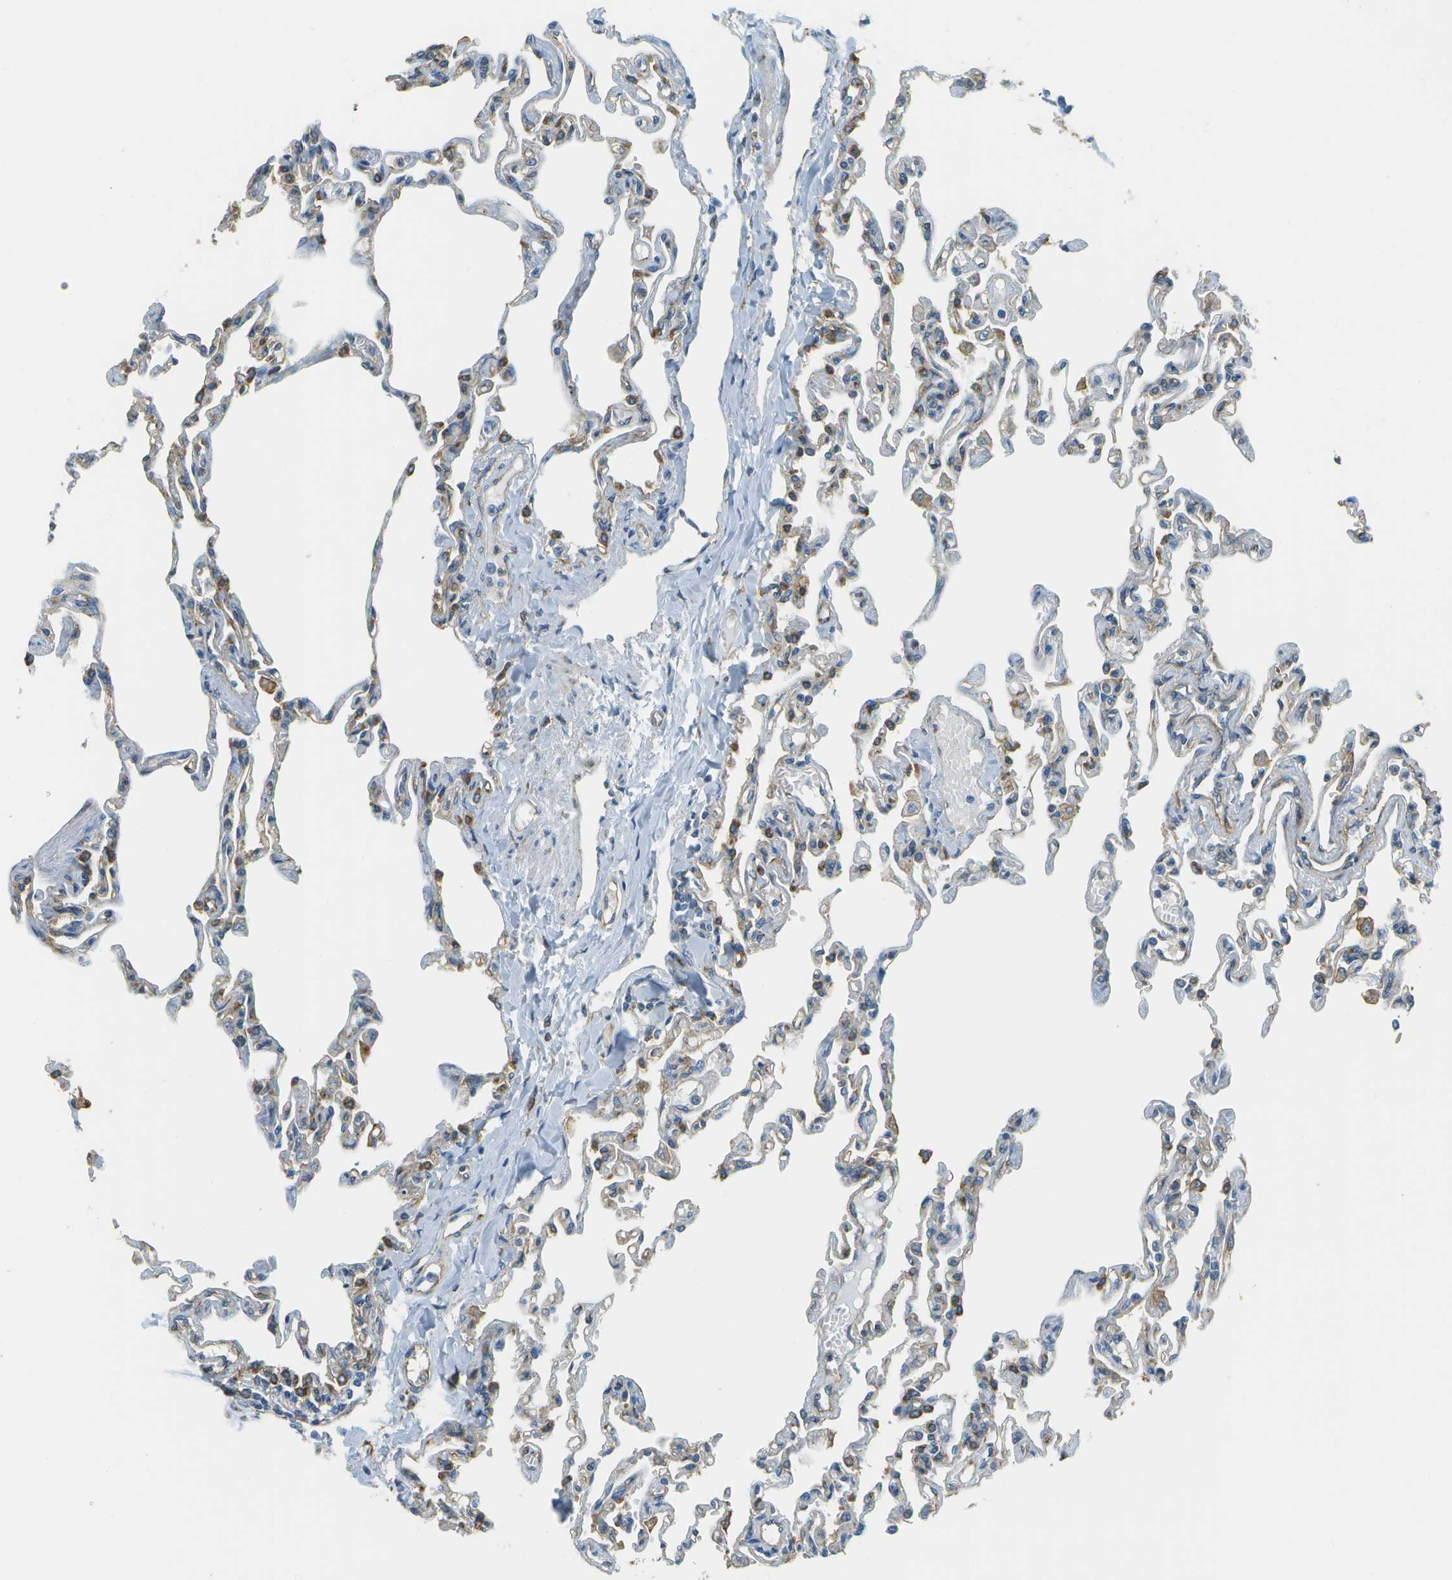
{"staining": {"intensity": "moderate", "quantity": "<25%", "location": "cytoplasmic/membranous"}, "tissue": "lung", "cell_type": "Alveolar cells", "image_type": "normal", "snomed": [{"axis": "morphology", "description": "Normal tissue, NOS"}, {"axis": "topography", "description": "Lung"}], "caption": "Immunohistochemical staining of benign human lung exhibits low levels of moderate cytoplasmic/membranous positivity in approximately <25% of alveolar cells.", "gene": "CLTC", "patient": {"sex": "male", "age": 21}}